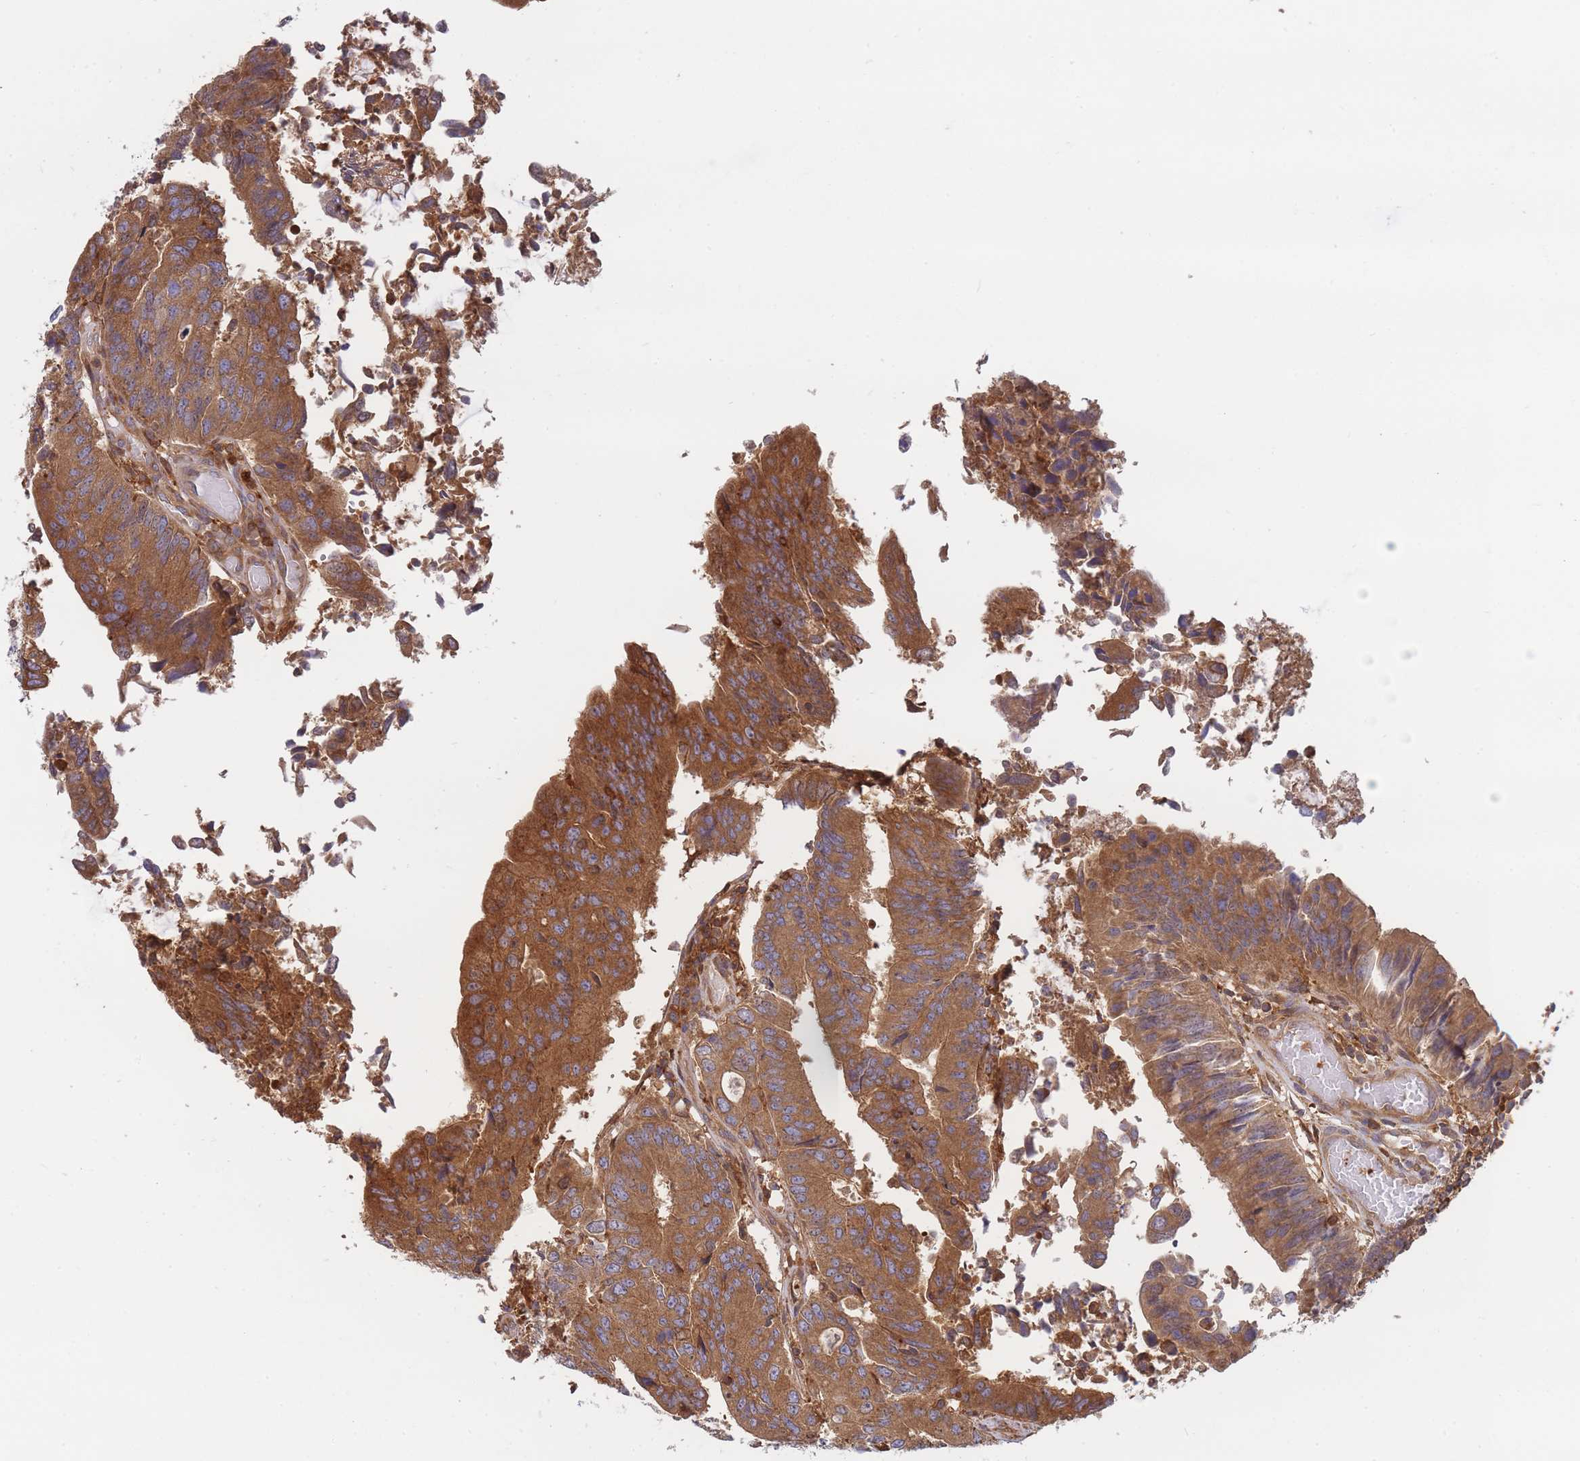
{"staining": {"intensity": "moderate", "quantity": ">75%", "location": "cytoplasmic/membranous"}, "tissue": "colorectal cancer", "cell_type": "Tumor cells", "image_type": "cancer", "snomed": [{"axis": "morphology", "description": "Adenocarcinoma, NOS"}, {"axis": "topography", "description": "Colon"}], "caption": "Protein staining demonstrates moderate cytoplasmic/membranous expression in about >75% of tumor cells in colorectal adenocarcinoma. (IHC, brightfield microscopy, high magnification).", "gene": "SLC4A9", "patient": {"sex": "female", "age": 67}}